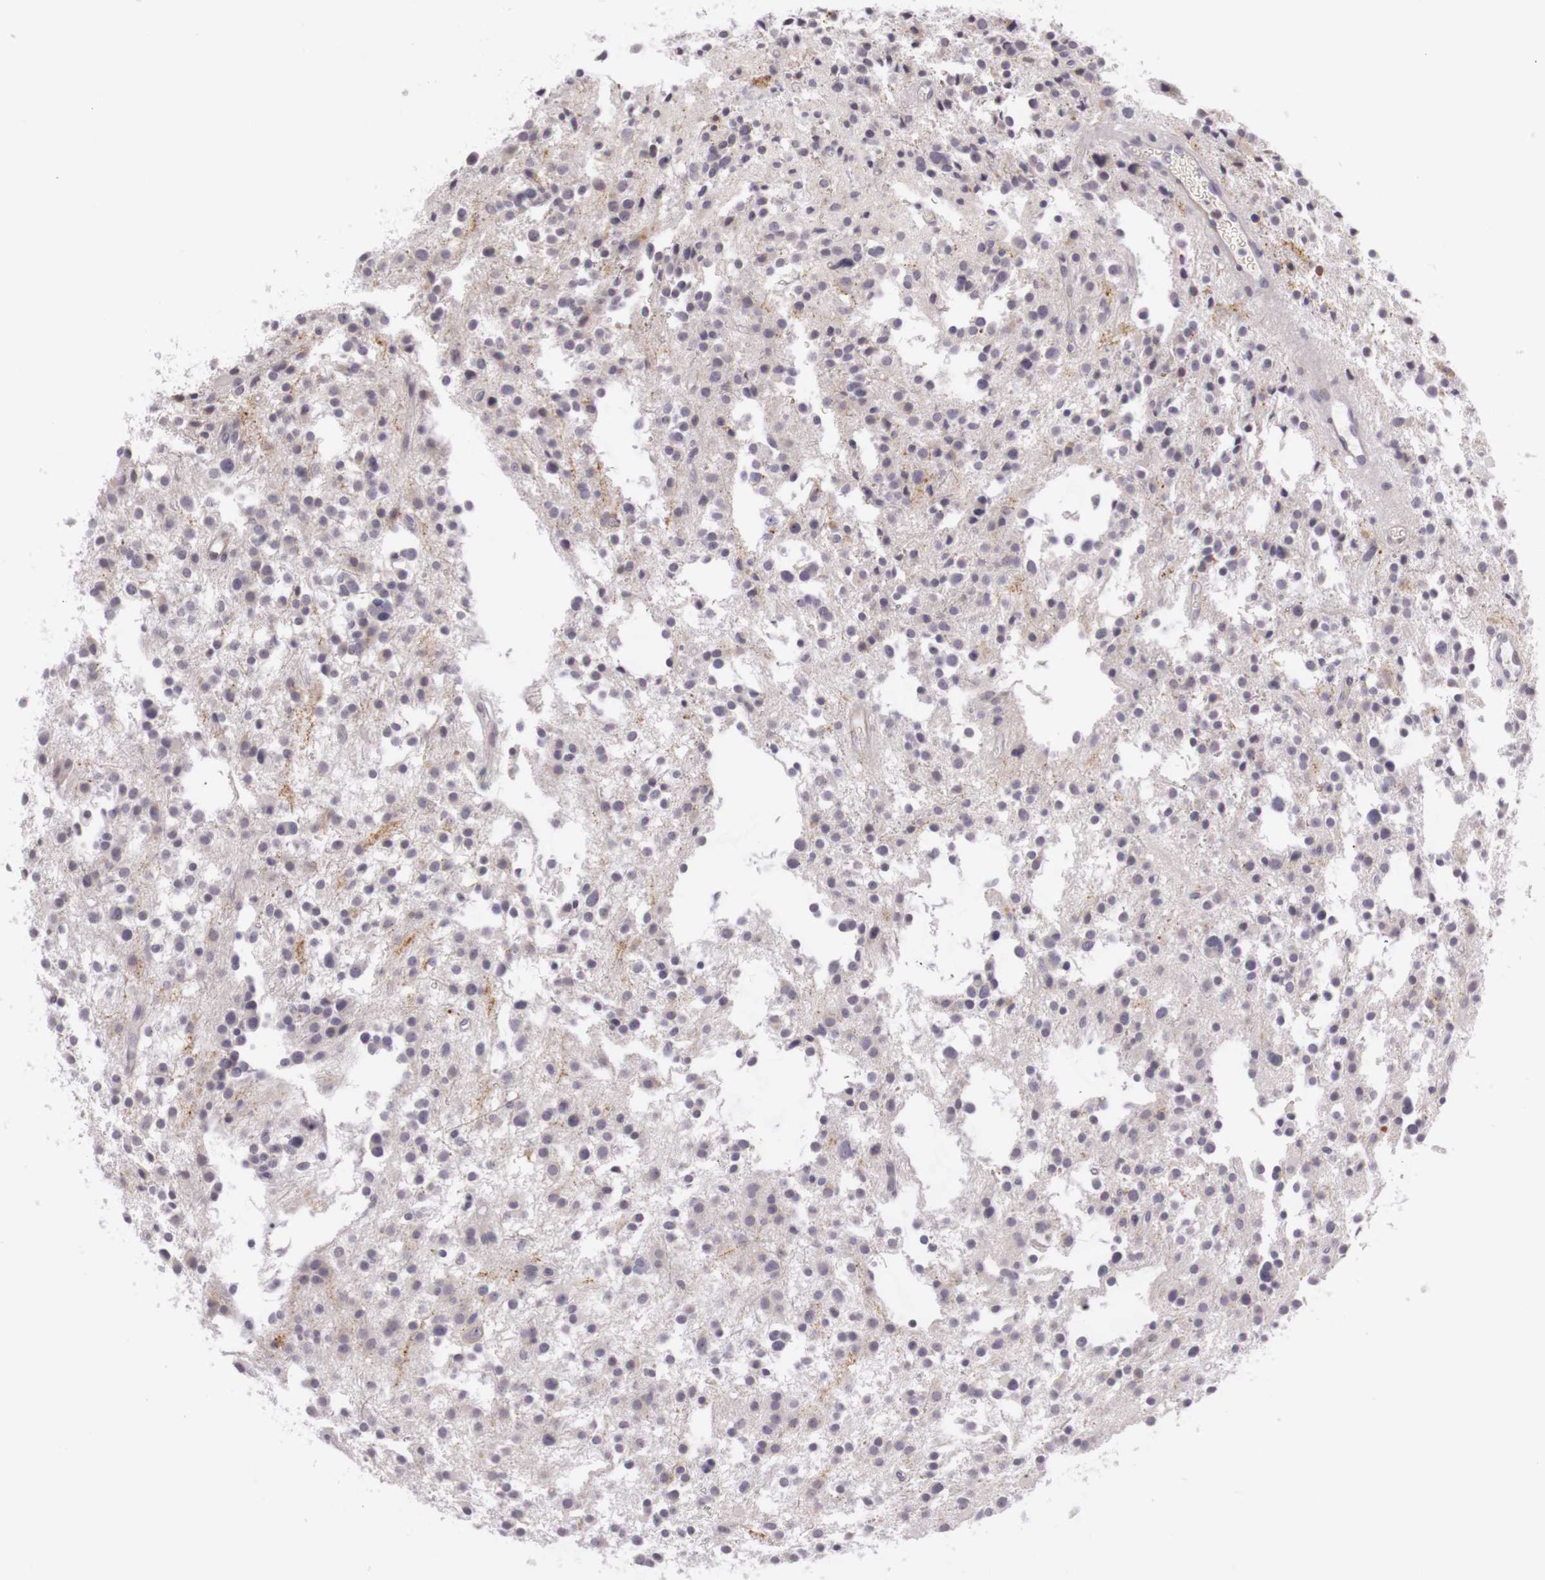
{"staining": {"intensity": "weak", "quantity": "25%-75%", "location": "cytoplasmic/membranous"}, "tissue": "glioma", "cell_type": "Tumor cells", "image_type": "cancer", "snomed": [{"axis": "morphology", "description": "Glioma, malignant, Low grade"}, {"axis": "topography", "description": "Brain"}], "caption": "Tumor cells show low levels of weak cytoplasmic/membranous positivity in approximately 25%-75% of cells in malignant glioma (low-grade). The staining was performed using DAB to visualize the protein expression in brown, while the nuclei were stained in blue with hematoxylin (Magnification: 20x).", "gene": "CNTN2", "patient": {"sex": "female", "age": 36}}